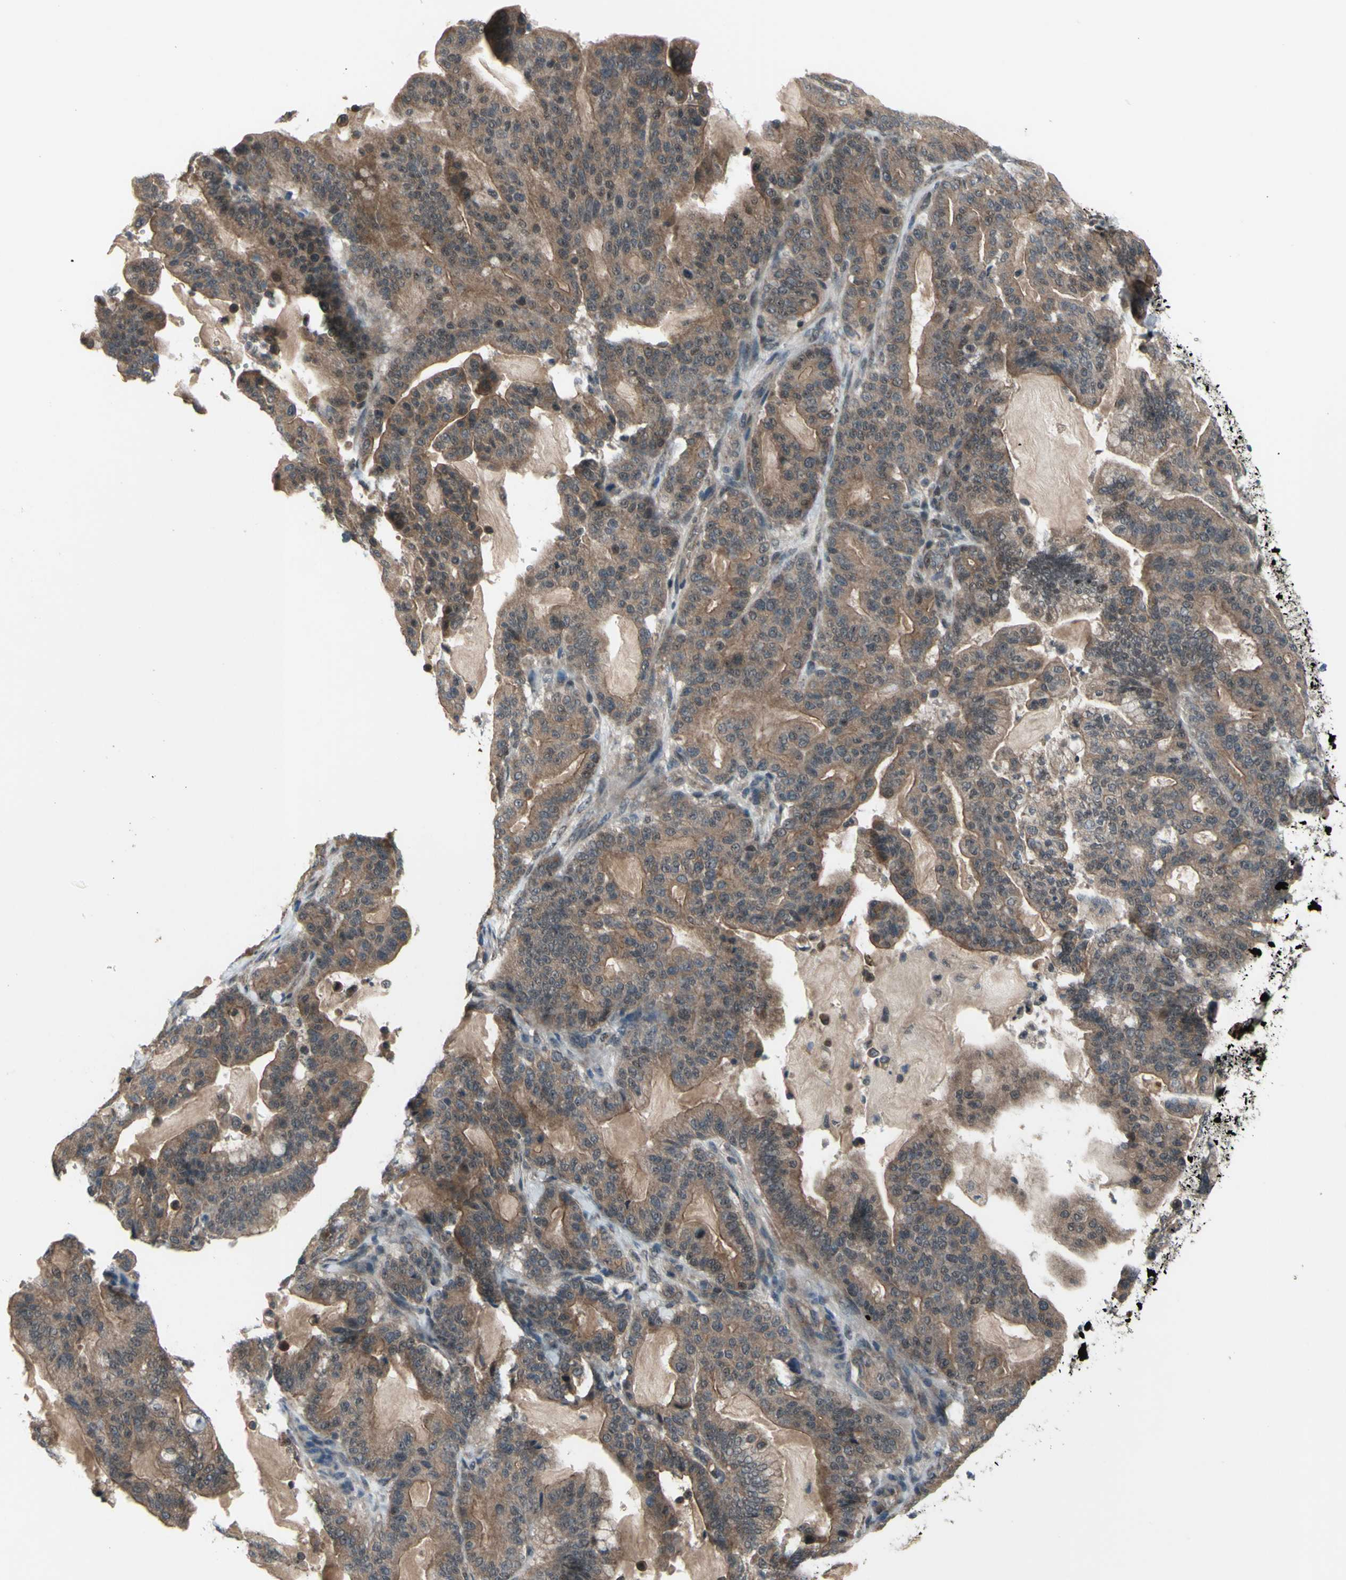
{"staining": {"intensity": "moderate", "quantity": ">75%", "location": "cytoplasmic/membranous"}, "tissue": "pancreatic cancer", "cell_type": "Tumor cells", "image_type": "cancer", "snomed": [{"axis": "morphology", "description": "Adenocarcinoma, NOS"}, {"axis": "topography", "description": "Pancreas"}], "caption": "Pancreatic cancer tissue exhibits moderate cytoplasmic/membranous positivity in about >75% of tumor cells, visualized by immunohistochemistry.", "gene": "TRDMT1", "patient": {"sex": "male", "age": 63}}